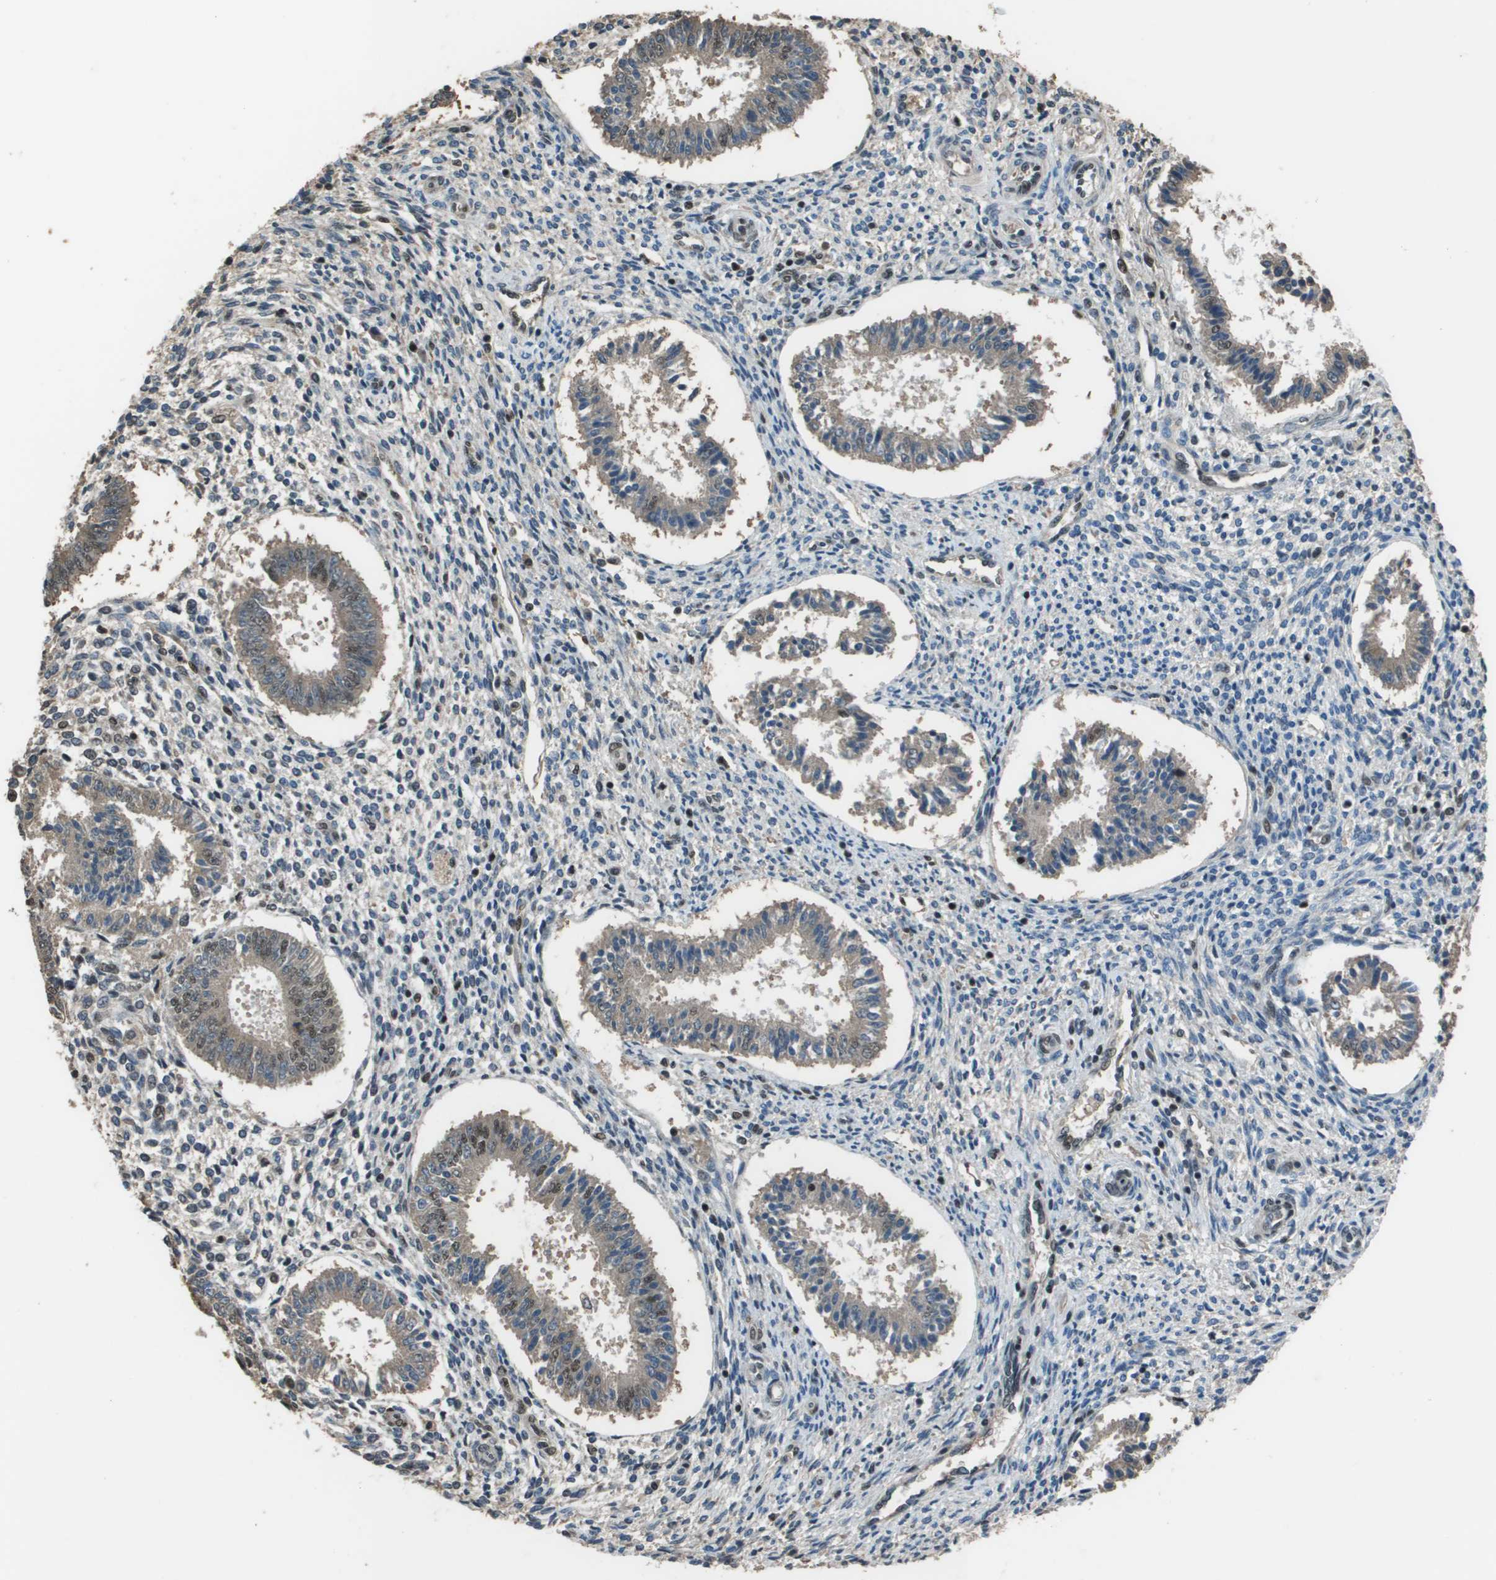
{"staining": {"intensity": "moderate", "quantity": "<25%", "location": "nuclear"}, "tissue": "endometrium", "cell_type": "Cells in endometrial stroma", "image_type": "normal", "snomed": [{"axis": "morphology", "description": "Normal tissue, NOS"}, {"axis": "topography", "description": "Endometrium"}], "caption": "A brown stain shows moderate nuclear staining of a protein in cells in endometrial stroma of normal endometrium. (IHC, brightfield microscopy, high magnification).", "gene": "THRAP3", "patient": {"sex": "female", "age": 35}}